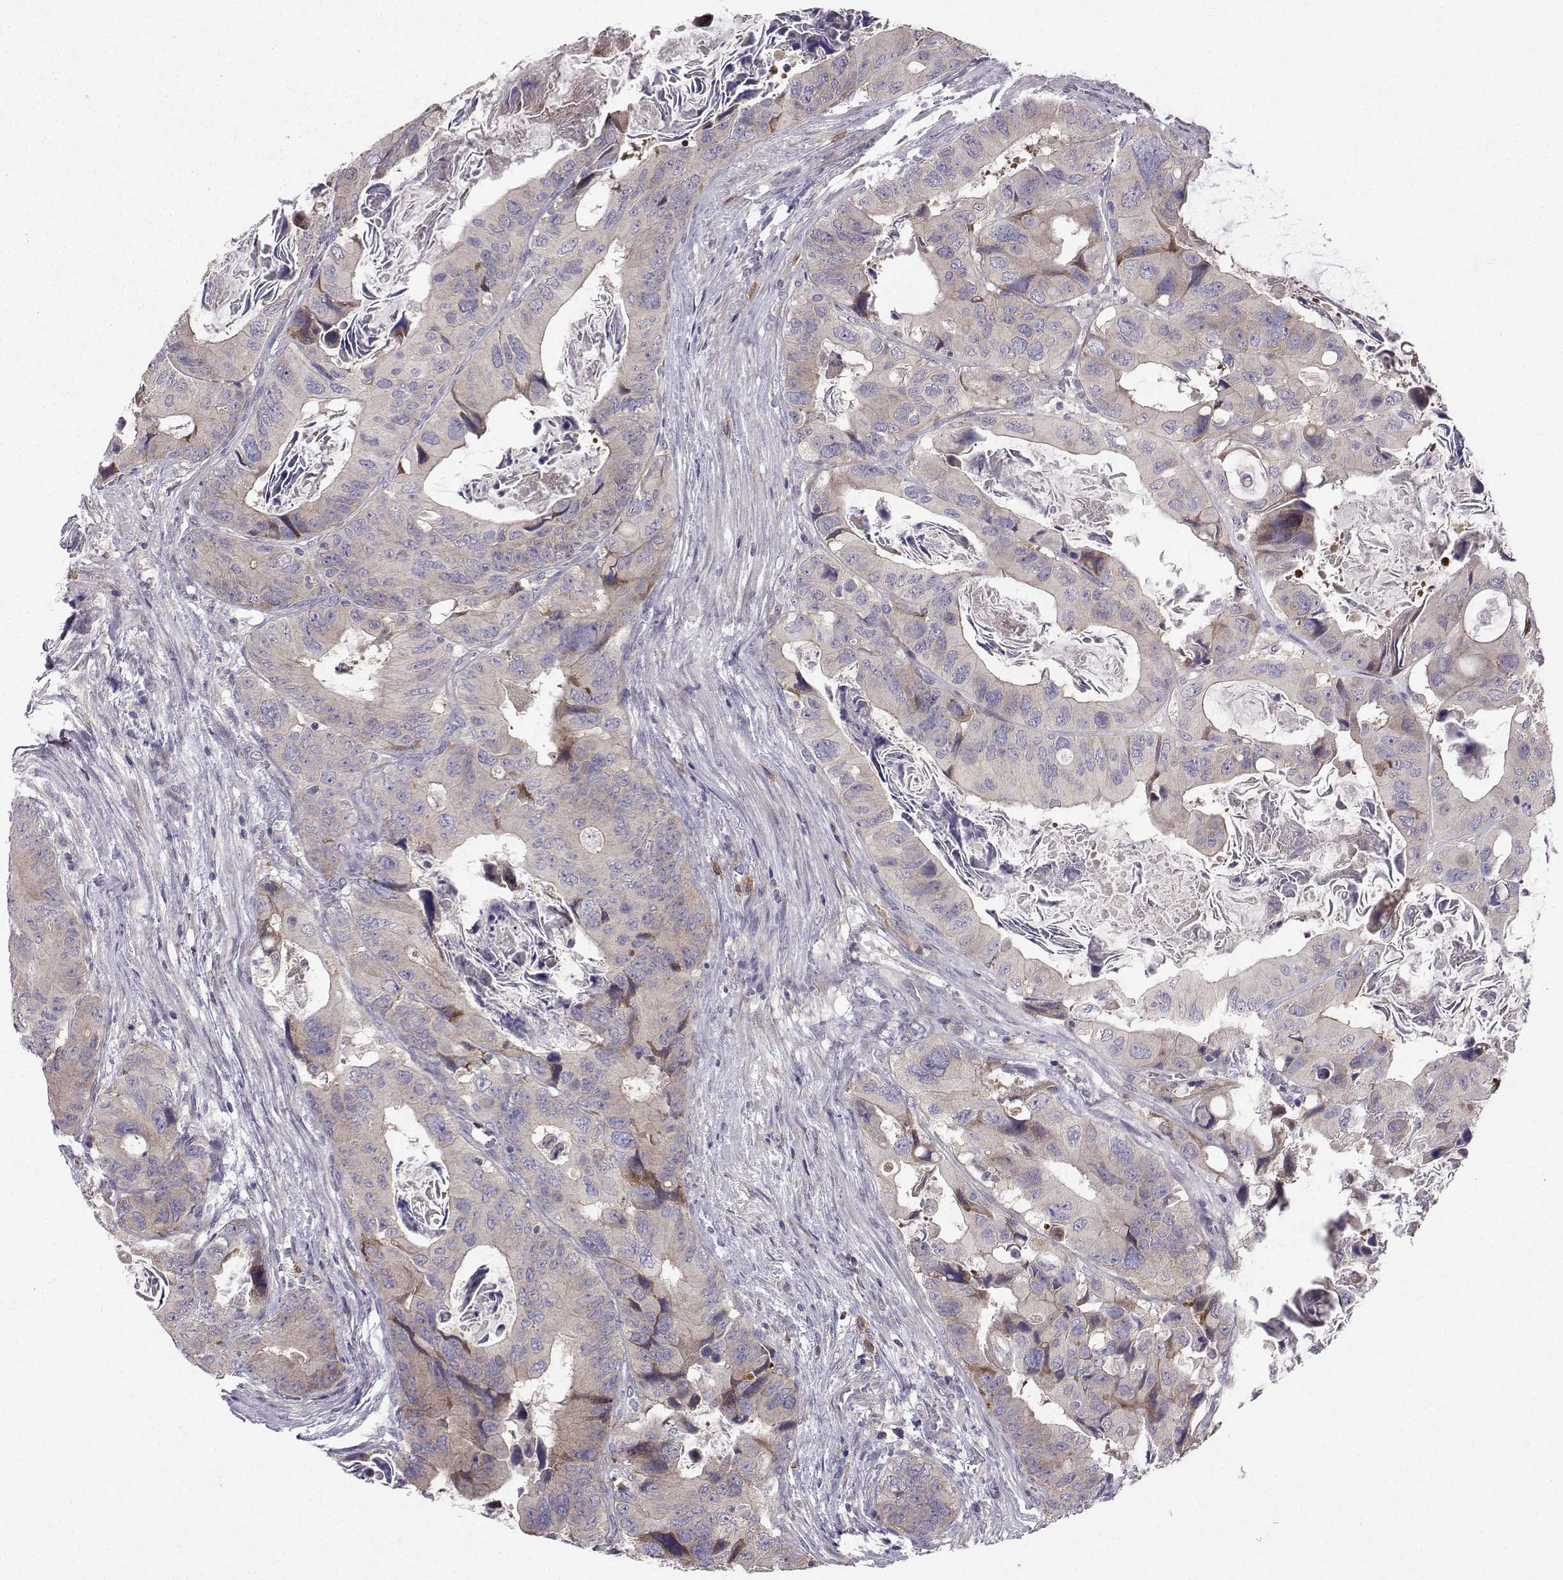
{"staining": {"intensity": "moderate", "quantity": "<25%", "location": "cytoplasmic/membranous"}, "tissue": "colorectal cancer", "cell_type": "Tumor cells", "image_type": "cancer", "snomed": [{"axis": "morphology", "description": "Adenocarcinoma, NOS"}, {"axis": "topography", "description": "Rectum"}], "caption": "Moderate cytoplasmic/membranous staining is present in approximately <25% of tumor cells in colorectal adenocarcinoma. (Brightfield microscopy of DAB IHC at high magnification).", "gene": "STXBP5", "patient": {"sex": "male", "age": 64}}